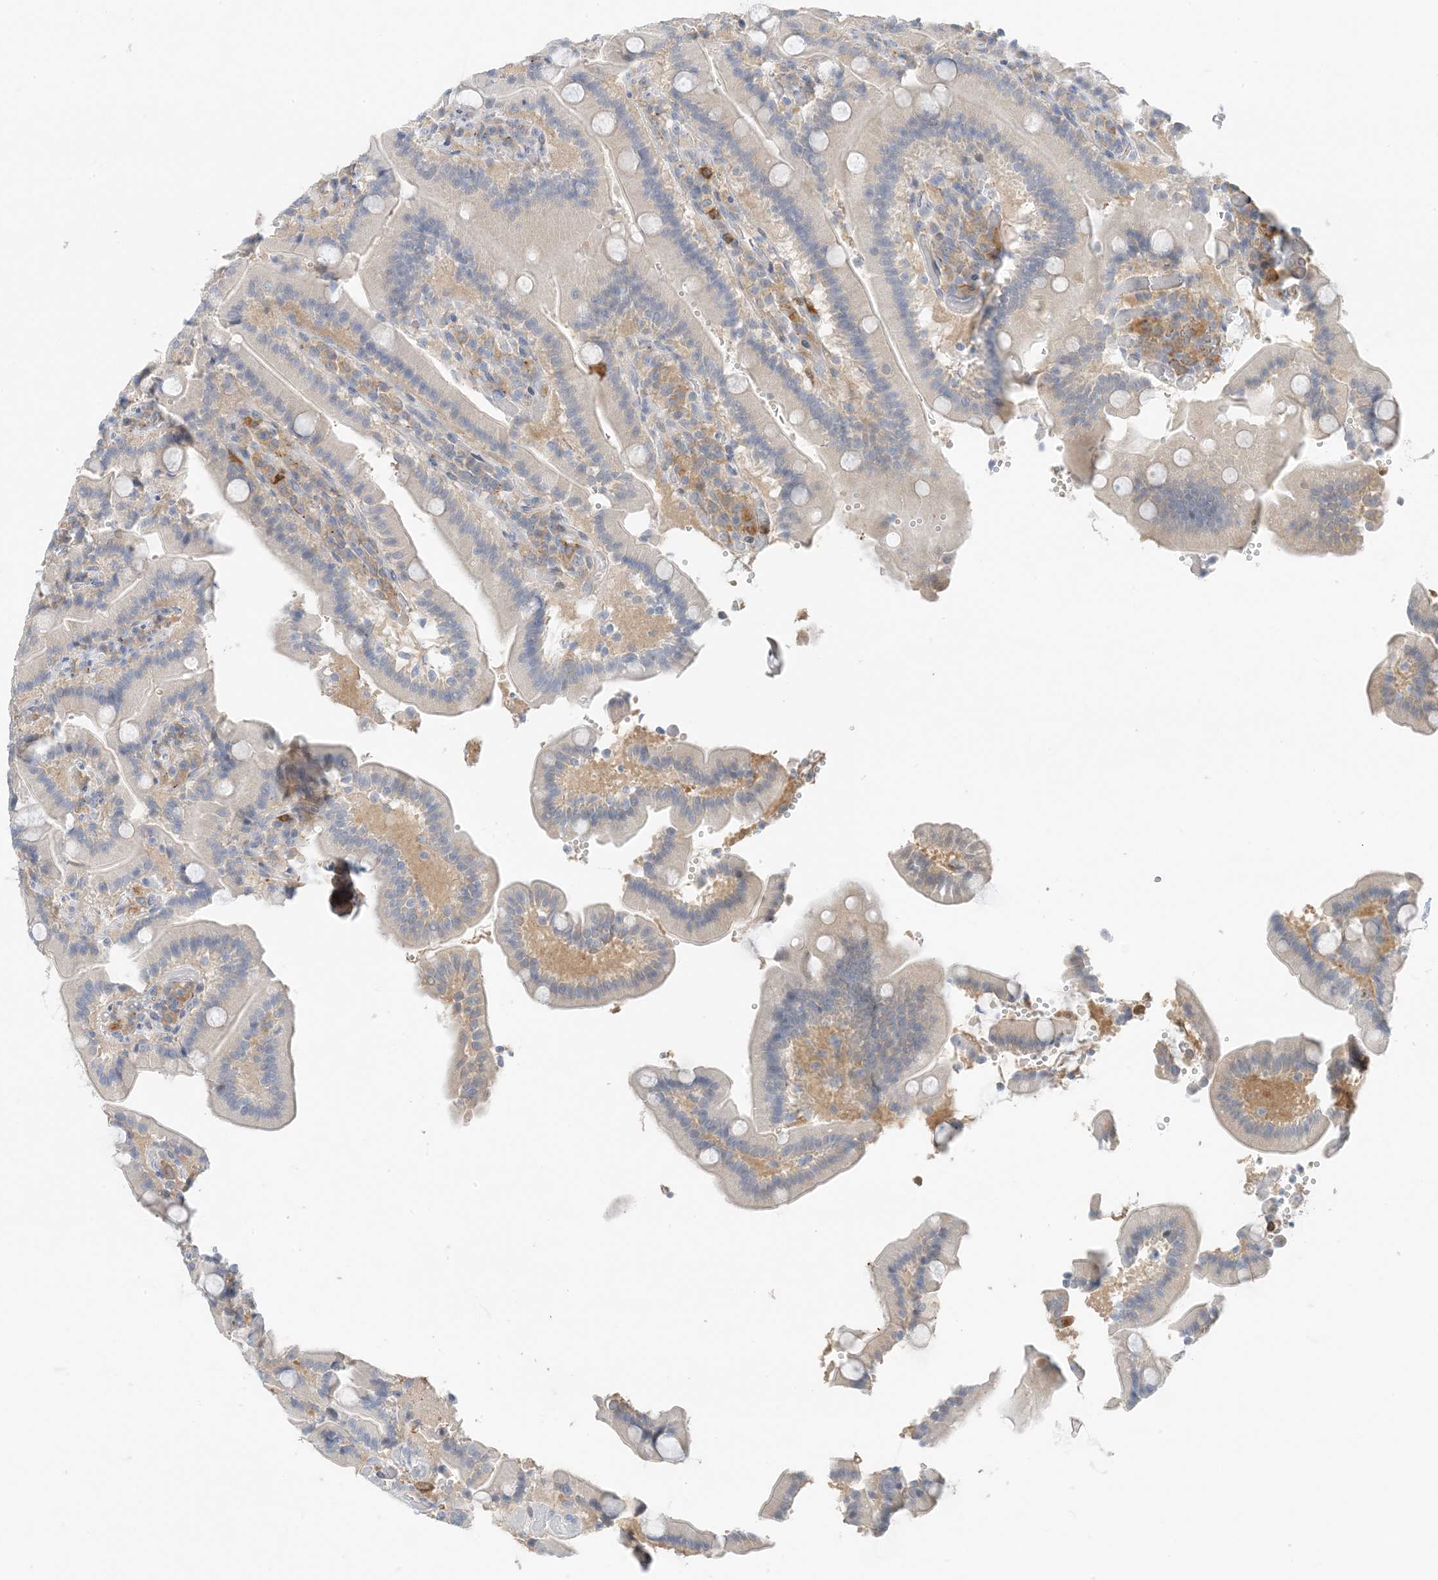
{"staining": {"intensity": "negative", "quantity": "none", "location": "none"}, "tissue": "duodenum", "cell_type": "Glandular cells", "image_type": "normal", "snomed": [{"axis": "morphology", "description": "Normal tissue, NOS"}, {"axis": "topography", "description": "Duodenum"}], "caption": "This is a photomicrograph of immunohistochemistry (IHC) staining of benign duodenum, which shows no positivity in glandular cells. Nuclei are stained in blue.", "gene": "KIFBP", "patient": {"sex": "female", "age": 62}}